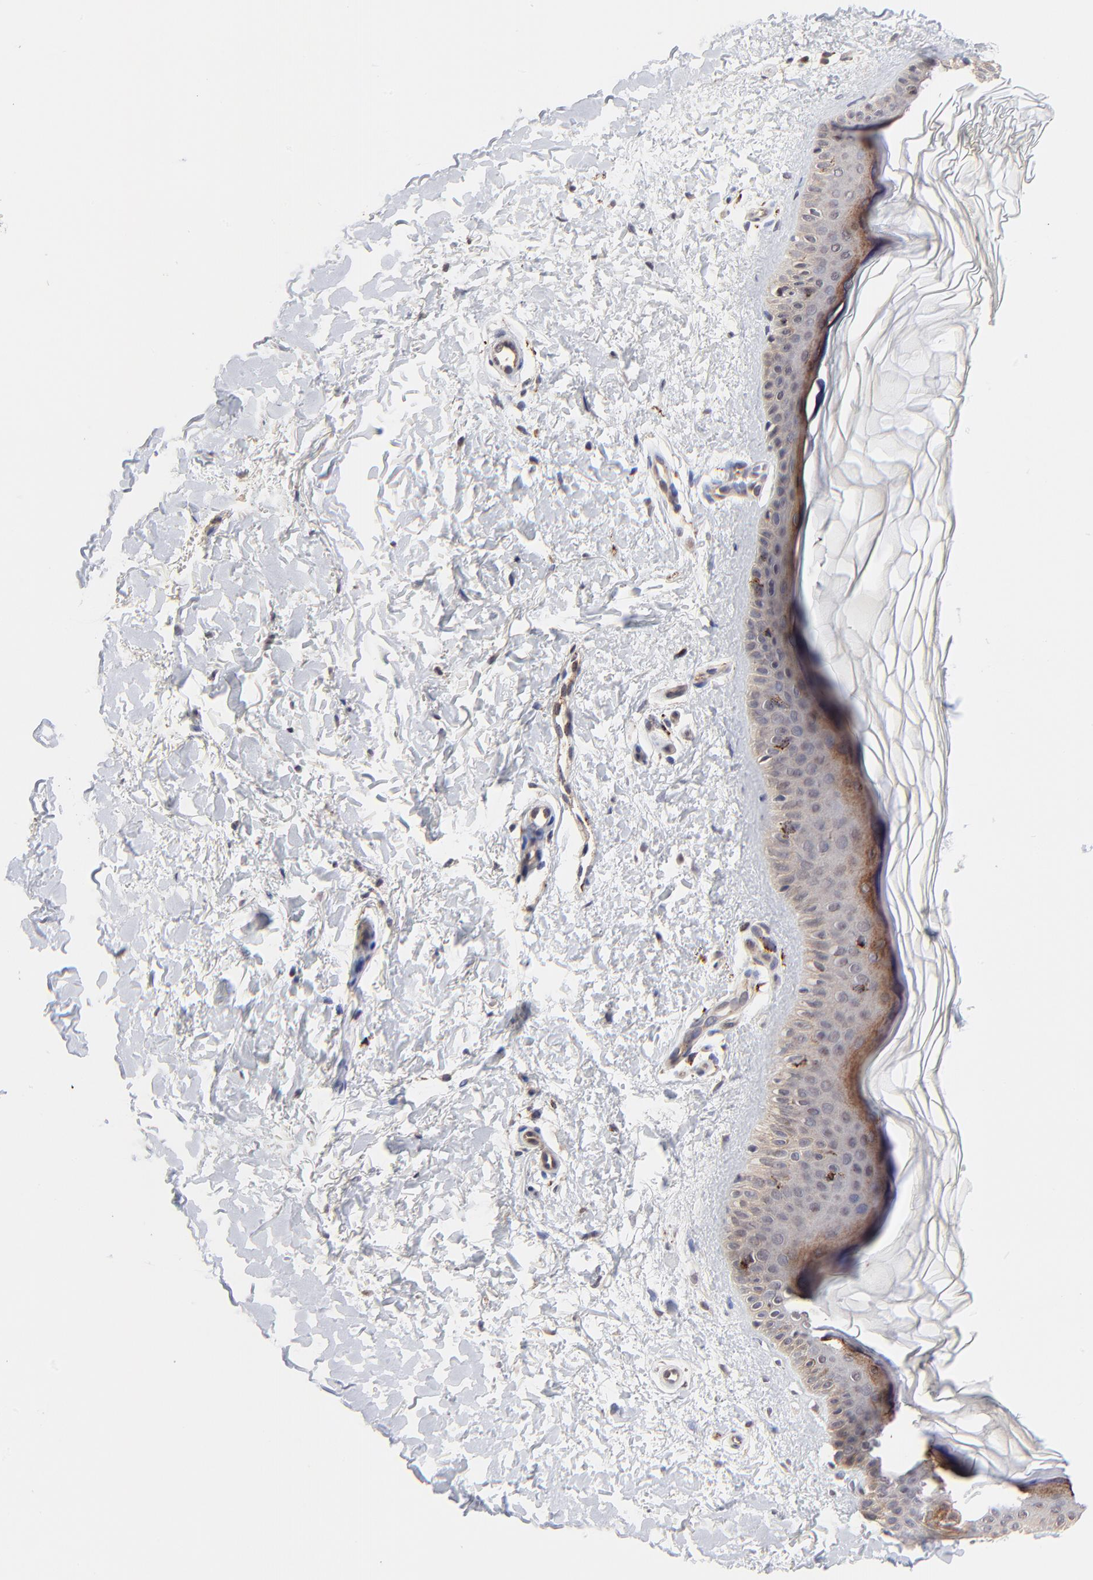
{"staining": {"intensity": "negative", "quantity": "none", "location": "none"}, "tissue": "skin", "cell_type": "Fibroblasts", "image_type": "normal", "snomed": [{"axis": "morphology", "description": "Normal tissue, NOS"}, {"axis": "topography", "description": "Skin"}], "caption": "Fibroblasts are negative for brown protein staining in normal skin. (DAB immunohistochemistry (IHC) with hematoxylin counter stain).", "gene": "PDE4B", "patient": {"sex": "female", "age": 19}}